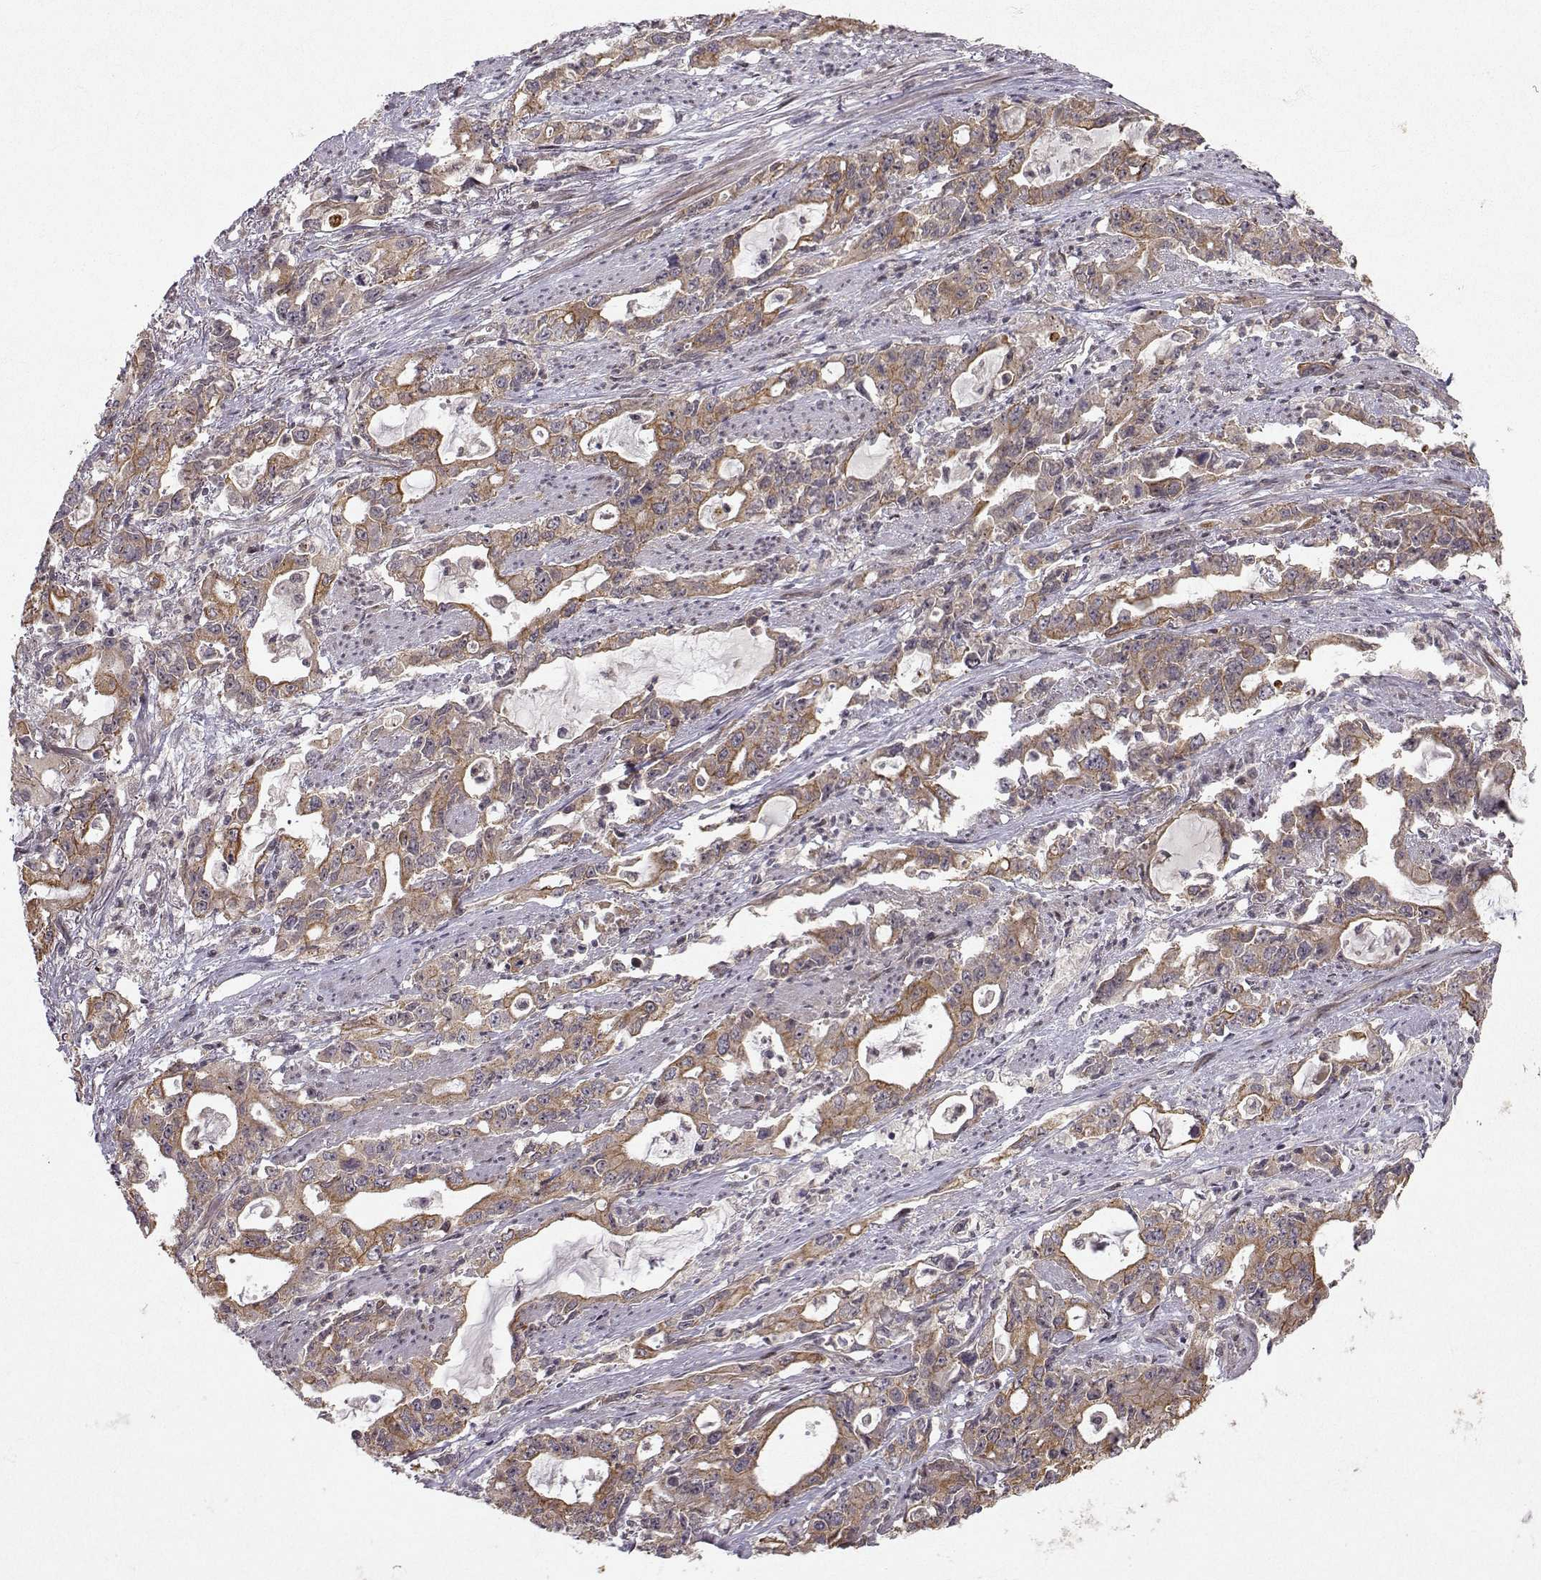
{"staining": {"intensity": "moderate", "quantity": "<25%", "location": "cytoplasmic/membranous"}, "tissue": "stomach cancer", "cell_type": "Tumor cells", "image_type": "cancer", "snomed": [{"axis": "morphology", "description": "Adenocarcinoma, NOS"}, {"axis": "topography", "description": "Stomach, upper"}], "caption": "High-power microscopy captured an IHC photomicrograph of stomach cancer (adenocarcinoma), revealing moderate cytoplasmic/membranous positivity in approximately <25% of tumor cells.", "gene": "APC", "patient": {"sex": "male", "age": 85}}